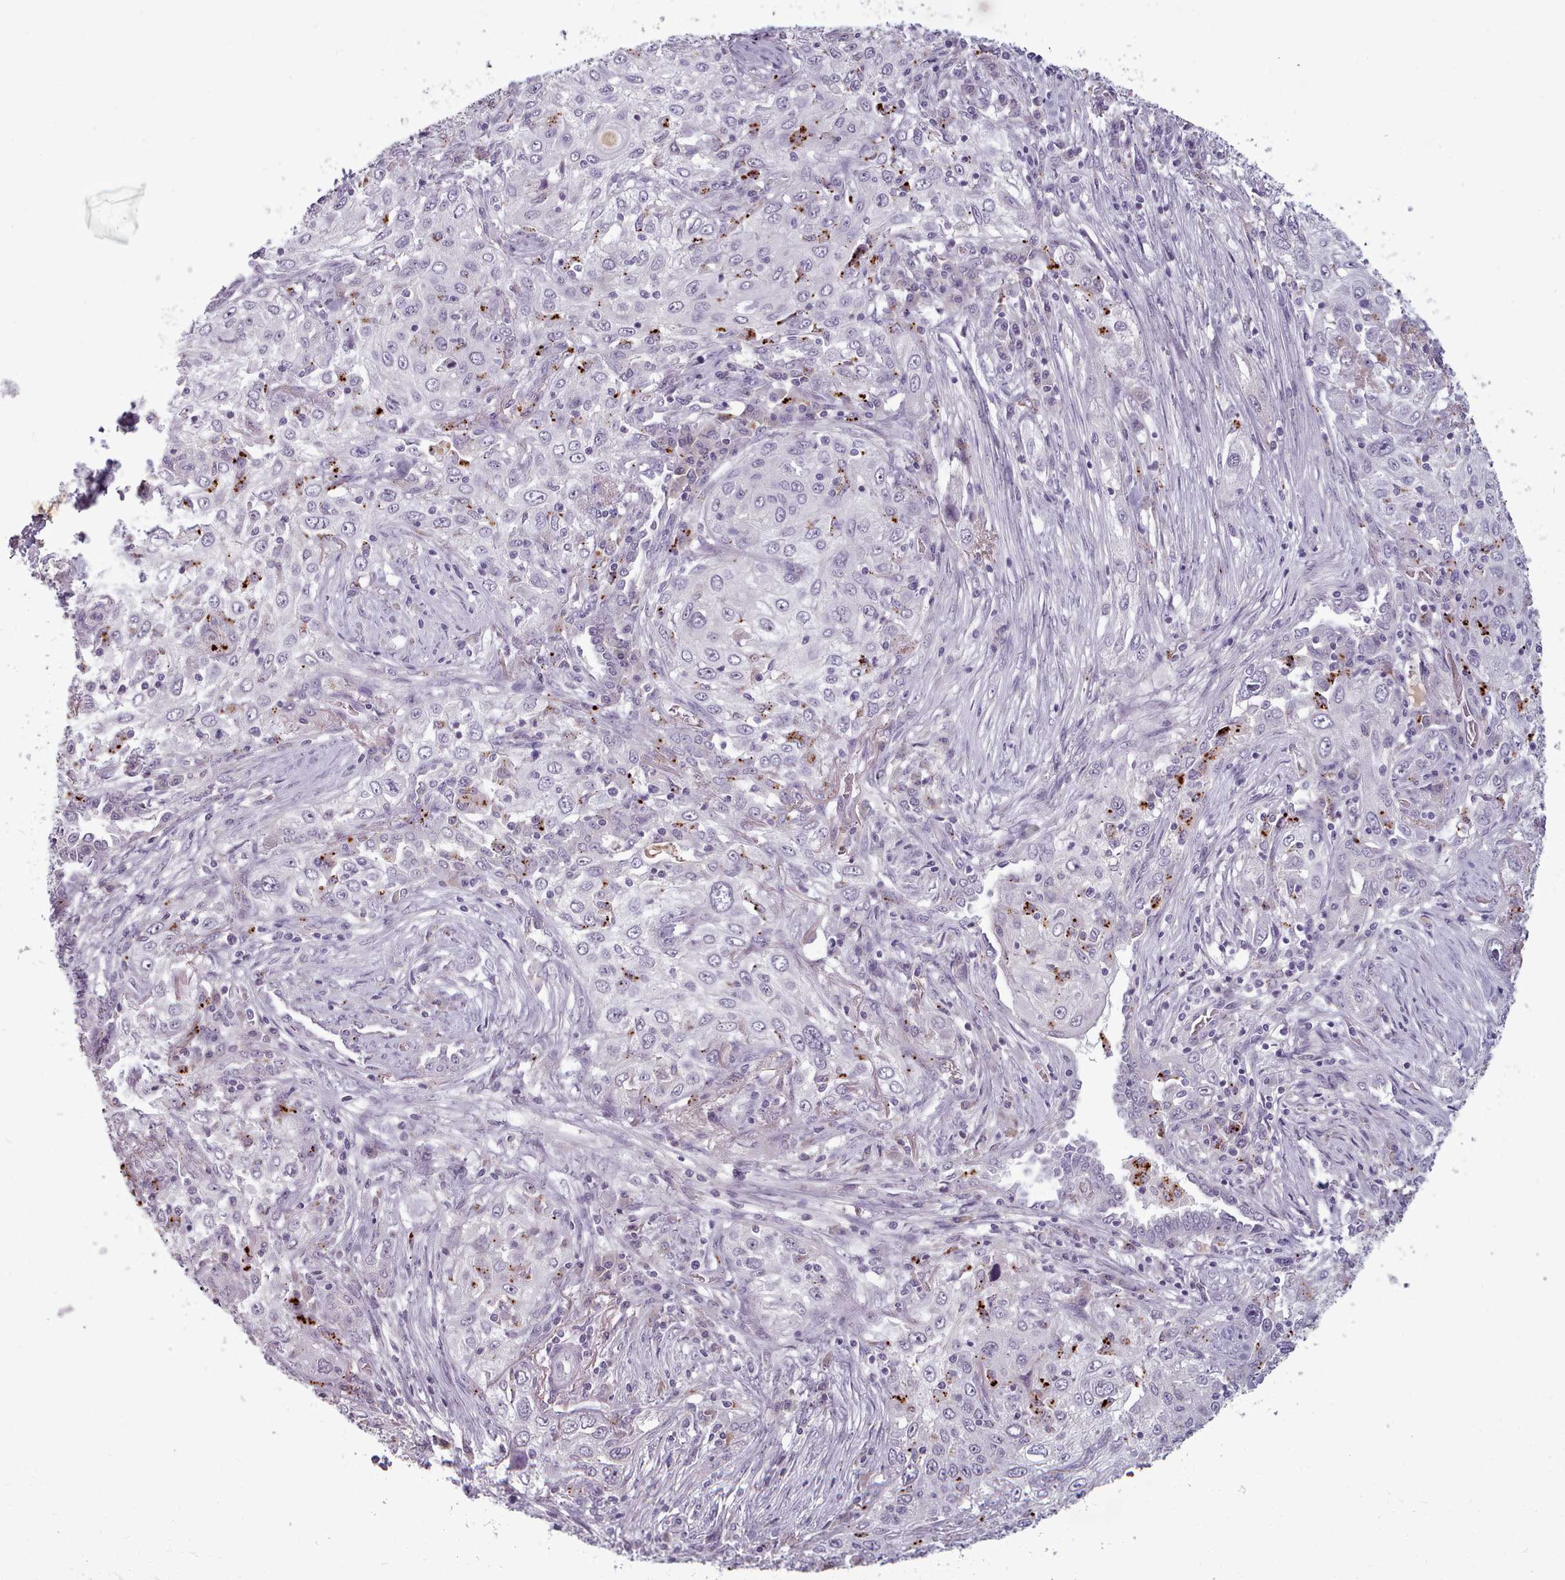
{"staining": {"intensity": "negative", "quantity": "none", "location": "none"}, "tissue": "lung cancer", "cell_type": "Tumor cells", "image_type": "cancer", "snomed": [{"axis": "morphology", "description": "Squamous cell carcinoma, NOS"}, {"axis": "topography", "description": "Lung"}], "caption": "A micrograph of squamous cell carcinoma (lung) stained for a protein reveals no brown staining in tumor cells.", "gene": "PBX4", "patient": {"sex": "female", "age": 69}}